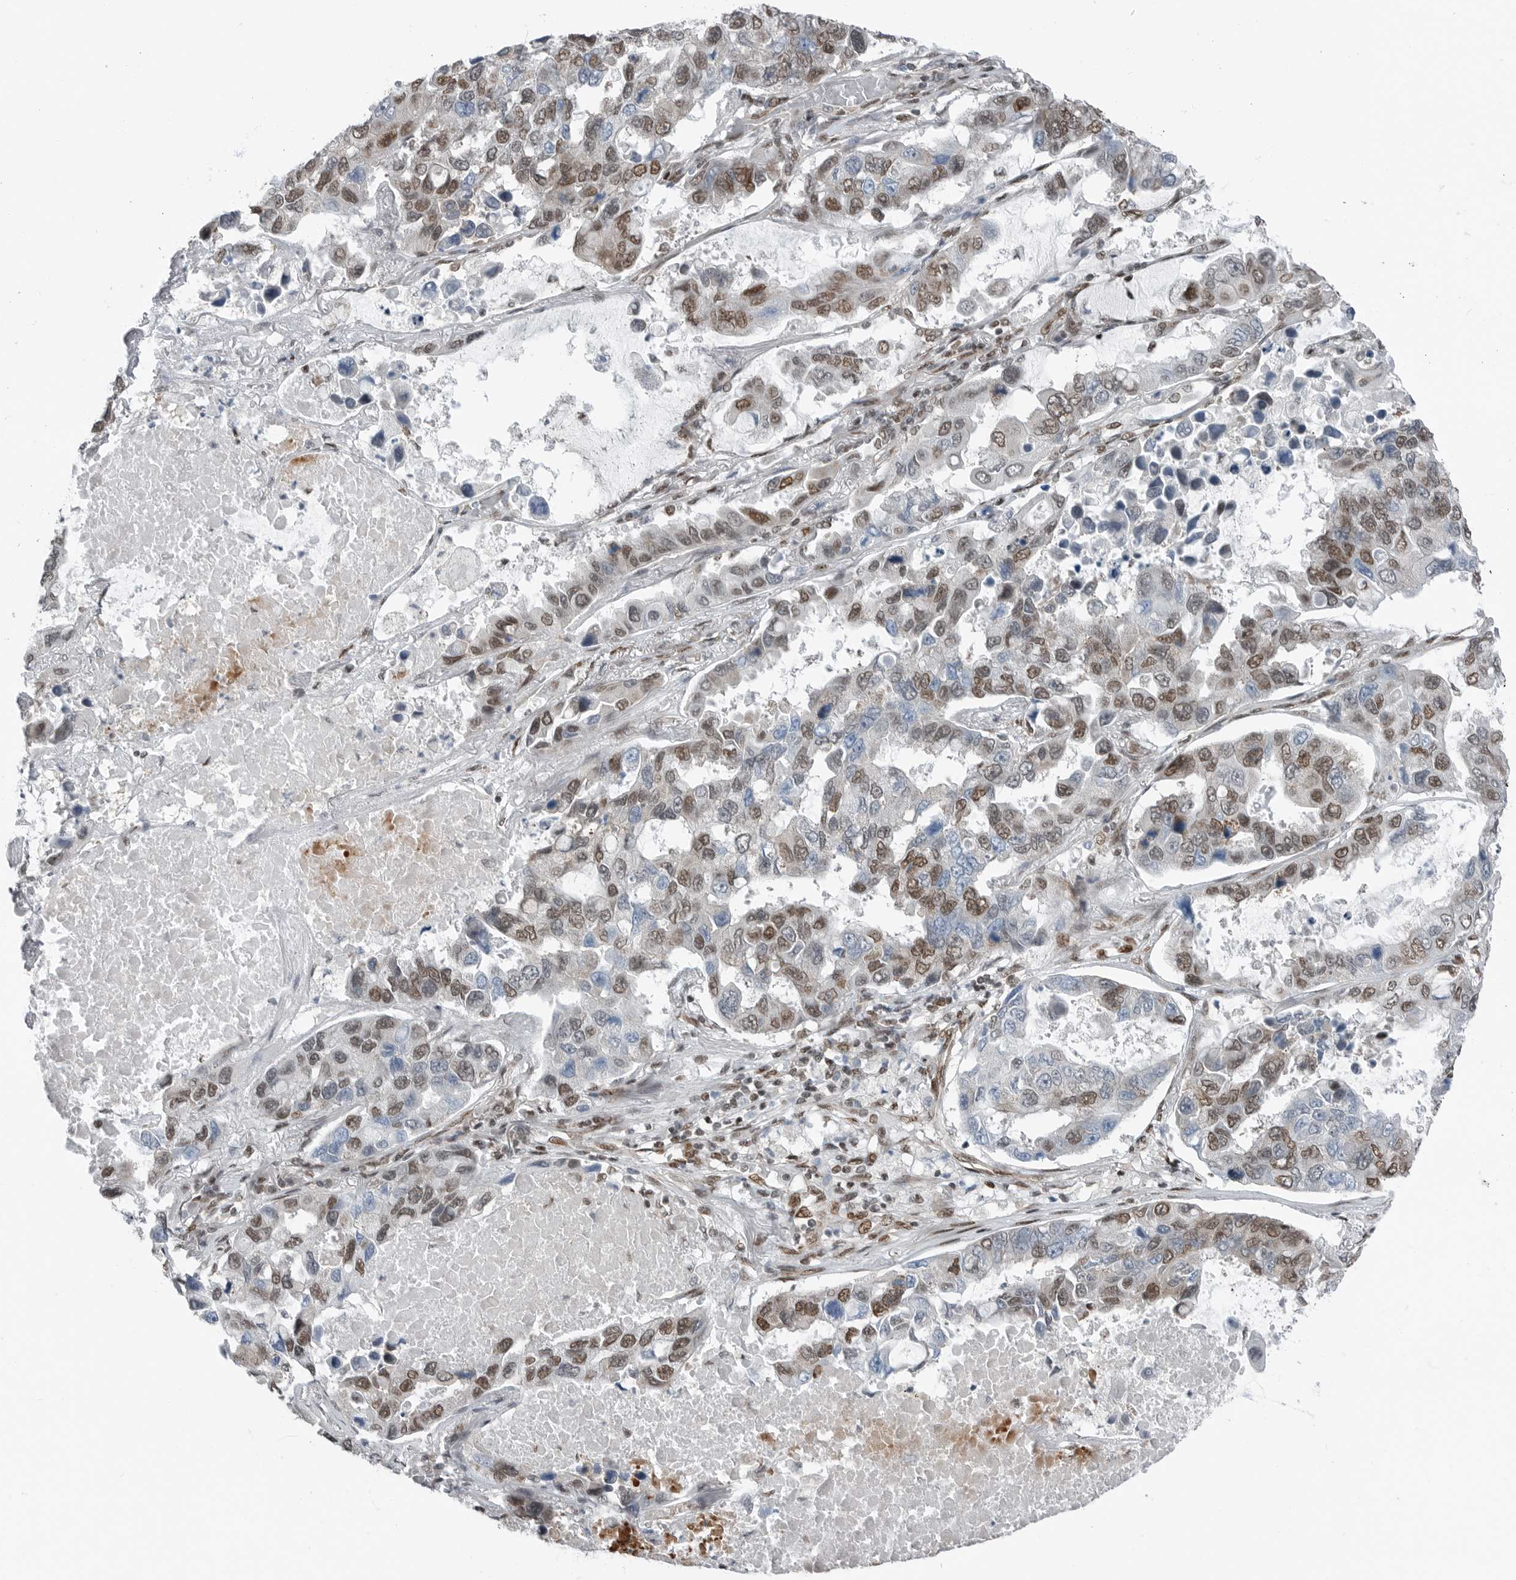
{"staining": {"intensity": "moderate", "quantity": "25%-75%", "location": "nuclear"}, "tissue": "lung cancer", "cell_type": "Tumor cells", "image_type": "cancer", "snomed": [{"axis": "morphology", "description": "Adenocarcinoma, NOS"}, {"axis": "topography", "description": "Lung"}], "caption": "Adenocarcinoma (lung) stained for a protein exhibits moderate nuclear positivity in tumor cells. The staining is performed using DAB brown chromogen to label protein expression. The nuclei are counter-stained blue using hematoxylin.", "gene": "BLZF1", "patient": {"sex": "male", "age": 64}}